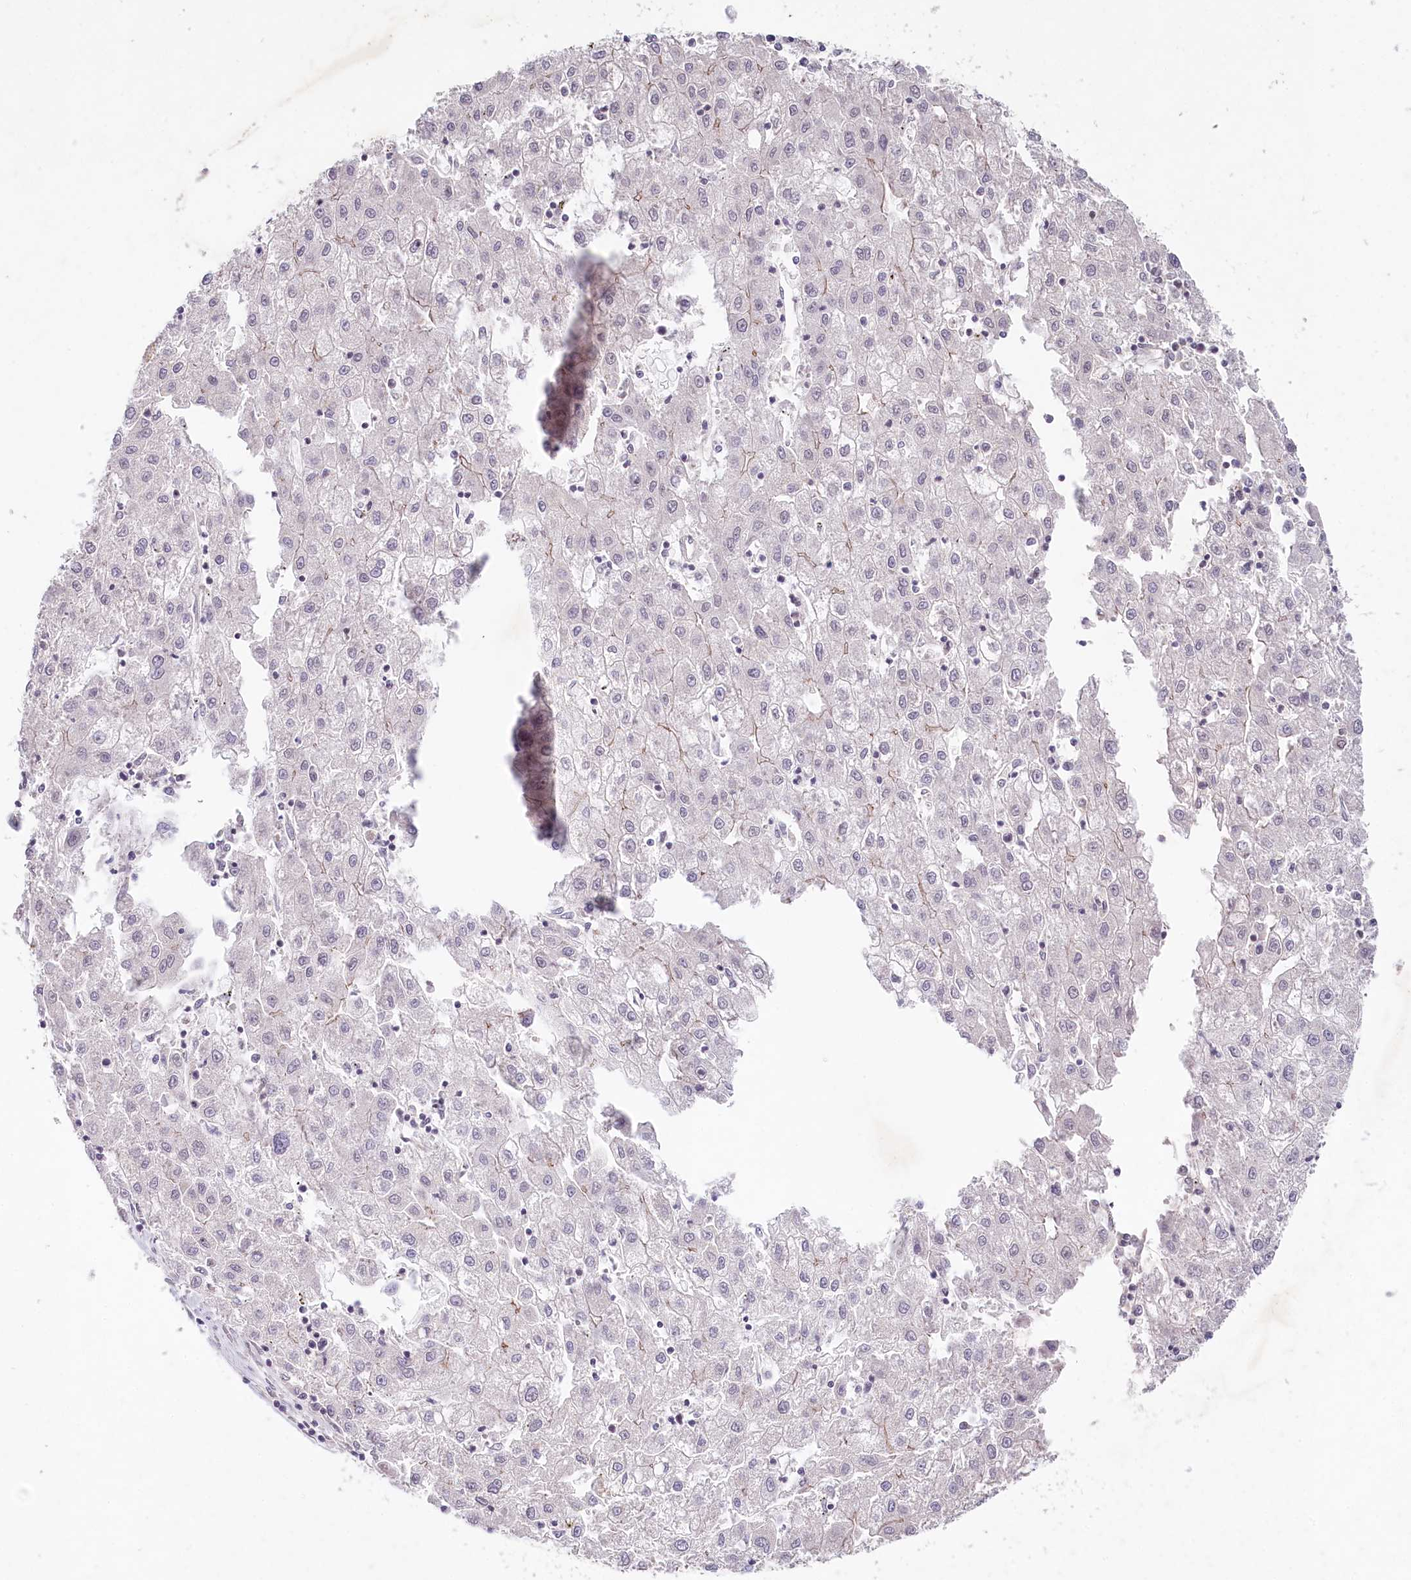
{"staining": {"intensity": "negative", "quantity": "none", "location": "none"}, "tissue": "liver cancer", "cell_type": "Tumor cells", "image_type": "cancer", "snomed": [{"axis": "morphology", "description": "Carcinoma, Hepatocellular, NOS"}, {"axis": "topography", "description": "Liver"}], "caption": "An IHC micrograph of liver cancer is shown. There is no staining in tumor cells of liver cancer.", "gene": "AMTN", "patient": {"sex": "male", "age": 72}}